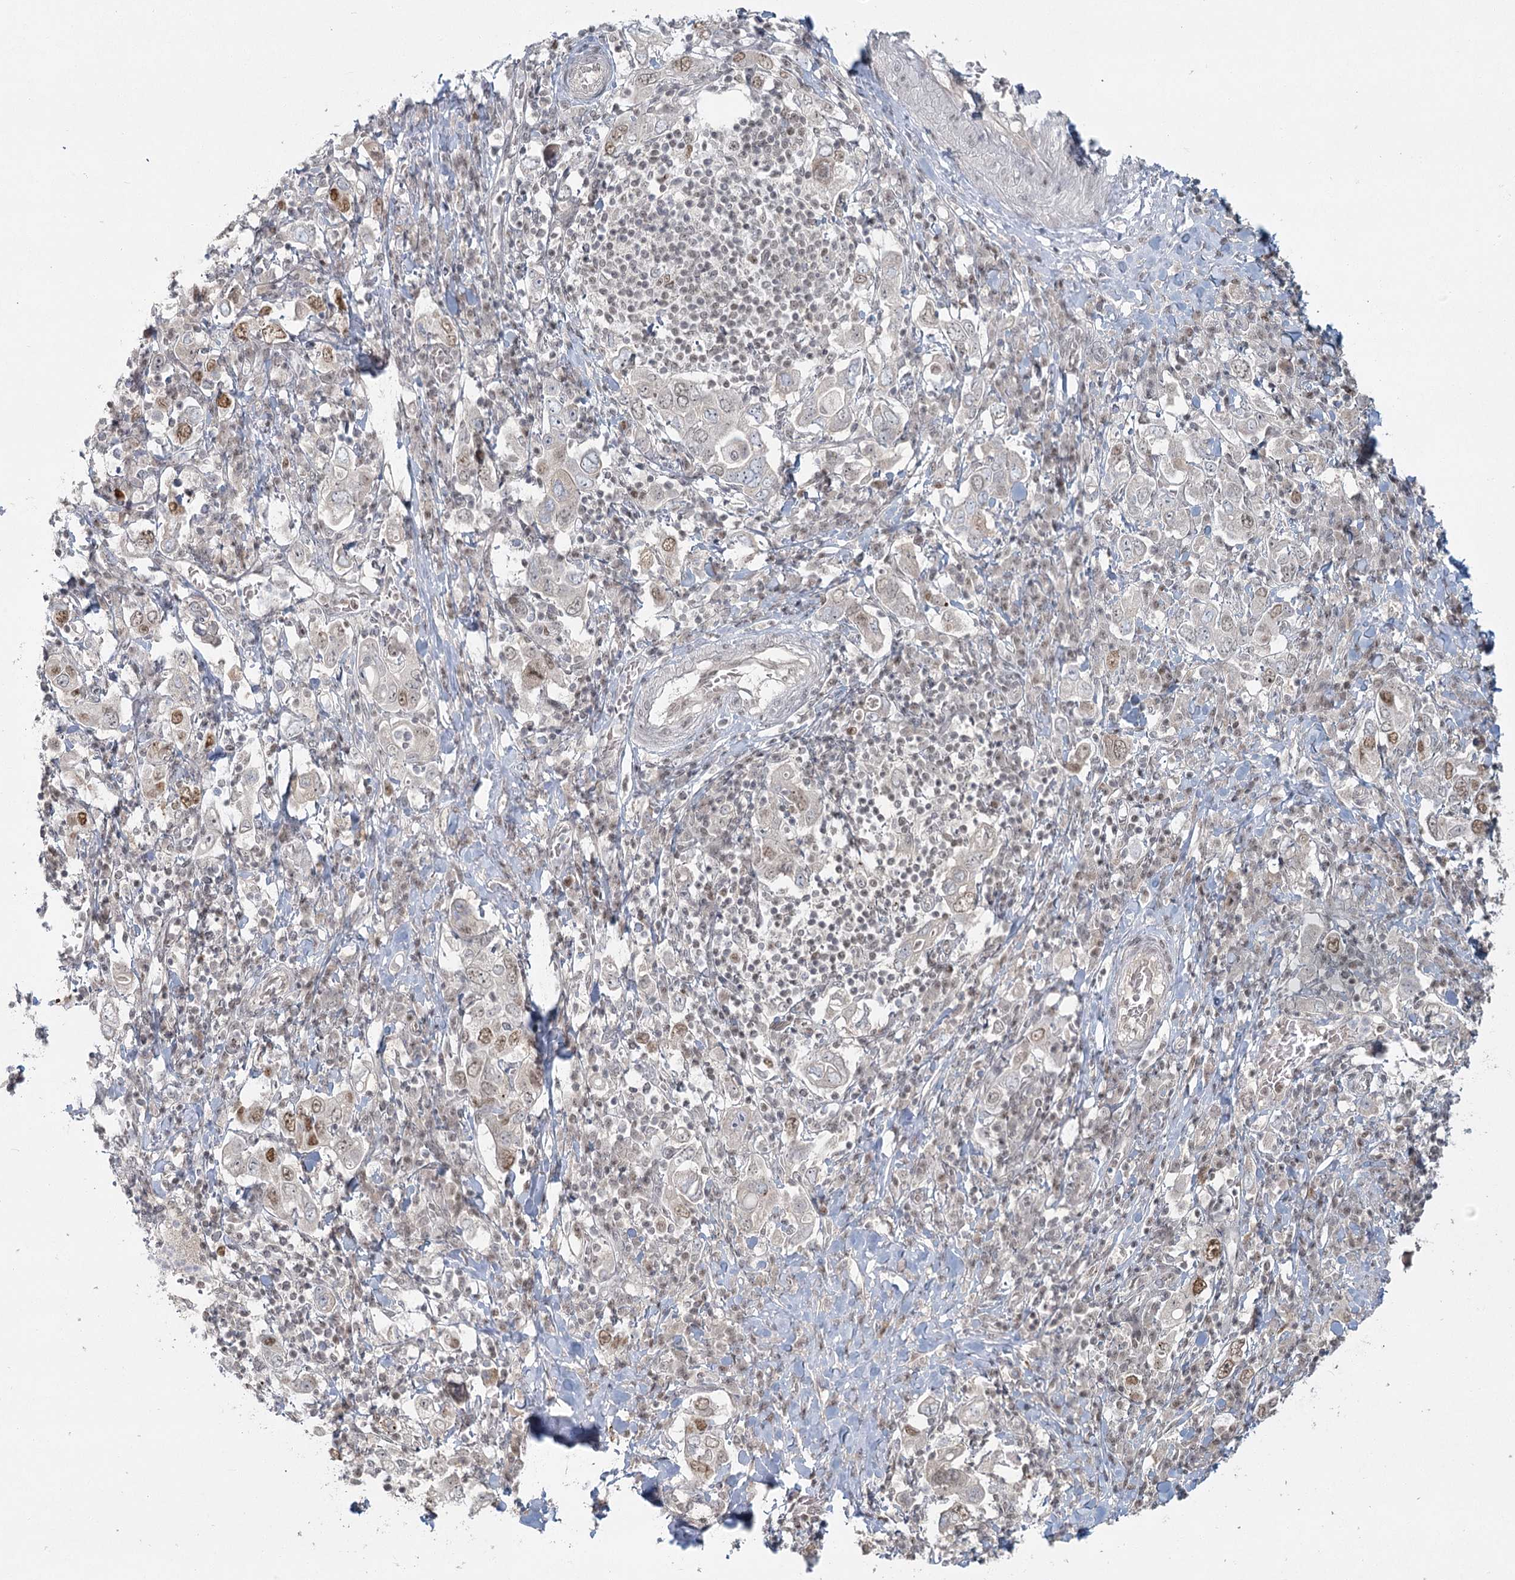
{"staining": {"intensity": "moderate", "quantity": "<25%", "location": "nuclear"}, "tissue": "stomach cancer", "cell_type": "Tumor cells", "image_type": "cancer", "snomed": [{"axis": "morphology", "description": "Adenocarcinoma, NOS"}, {"axis": "topography", "description": "Stomach, upper"}], "caption": "Protein staining by IHC displays moderate nuclear expression in about <25% of tumor cells in adenocarcinoma (stomach).", "gene": "R3HCC1L", "patient": {"sex": "male", "age": 62}}